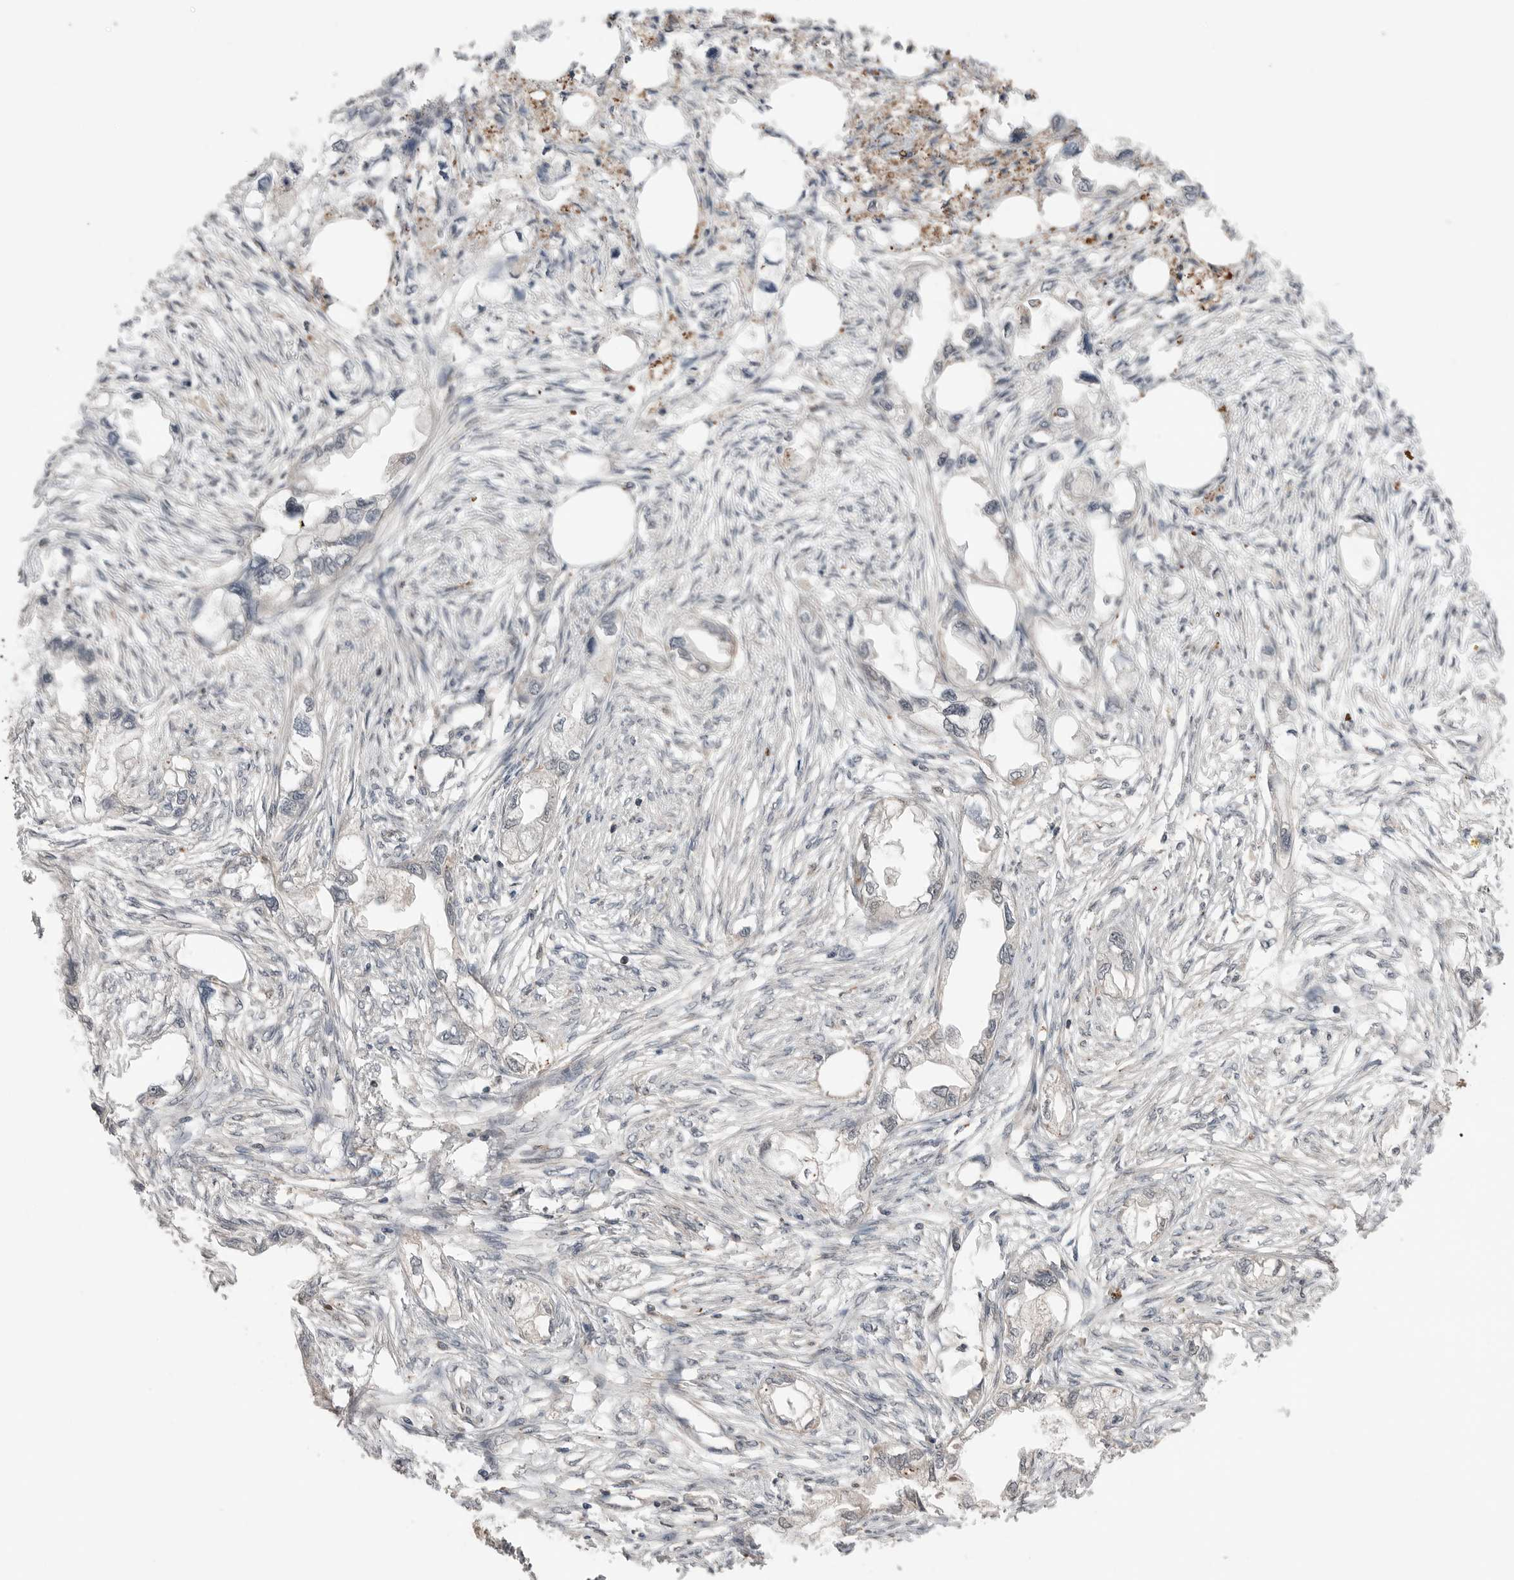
{"staining": {"intensity": "negative", "quantity": "none", "location": "none"}, "tissue": "endometrial cancer", "cell_type": "Tumor cells", "image_type": "cancer", "snomed": [{"axis": "morphology", "description": "Adenocarcinoma, NOS"}, {"axis": "morphology", "description": "Adenocarcinoma, metastatic, NOS"}, {"axis": "topography", "description": "Adipose tissue"}, {"axis": "topography", "description": "Endometrium"}], "caption": "The immunohistochemistry micrograph has no significant expression in tumor cells of endometrial cancer (metastatic adenocarcinoma) tissue.", "gene": "PEAK1", "patient": {"sex": "female", "age": 67}}